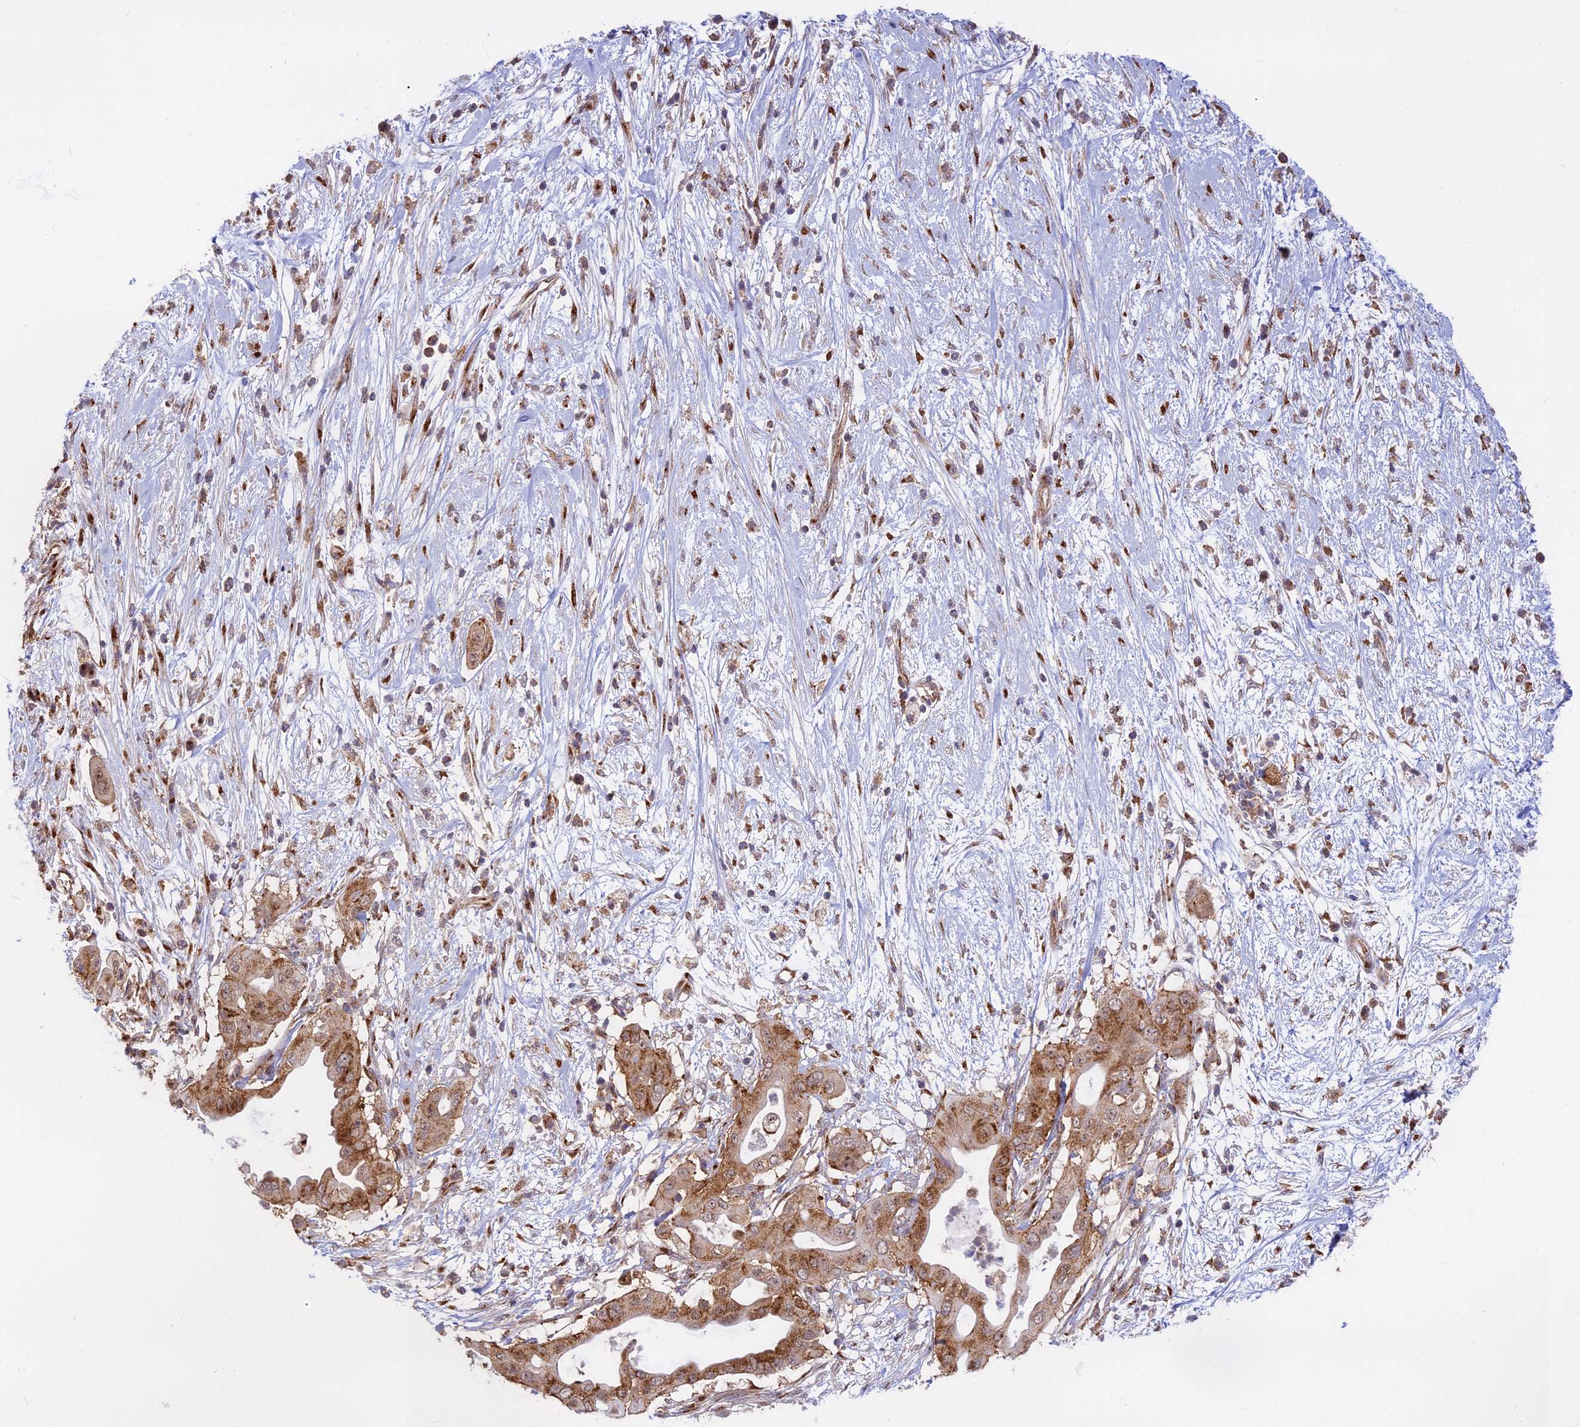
{"staining": {"intensity": "moderate", "quantity": ">75%", "location": "cytoplasmic/membranous"}, "tissue": "pancreatic cancer", "cell_type": "Tumor cells", "image_type": "cancer", "snomed": [{"axis": "morphology", "description": "Adenocarcinoma, NOS"}, {"axis": "topography", "description": "Pancreas"}], "caption": "A medium amount of moderate cytoplasmic/membranous positivity is appreciated in about >75% of tumor cells in adenocarcinoma (pancreatic) tissue.", "gene": "CLINT1", "patient": {"sex": "male", "age": 68}}